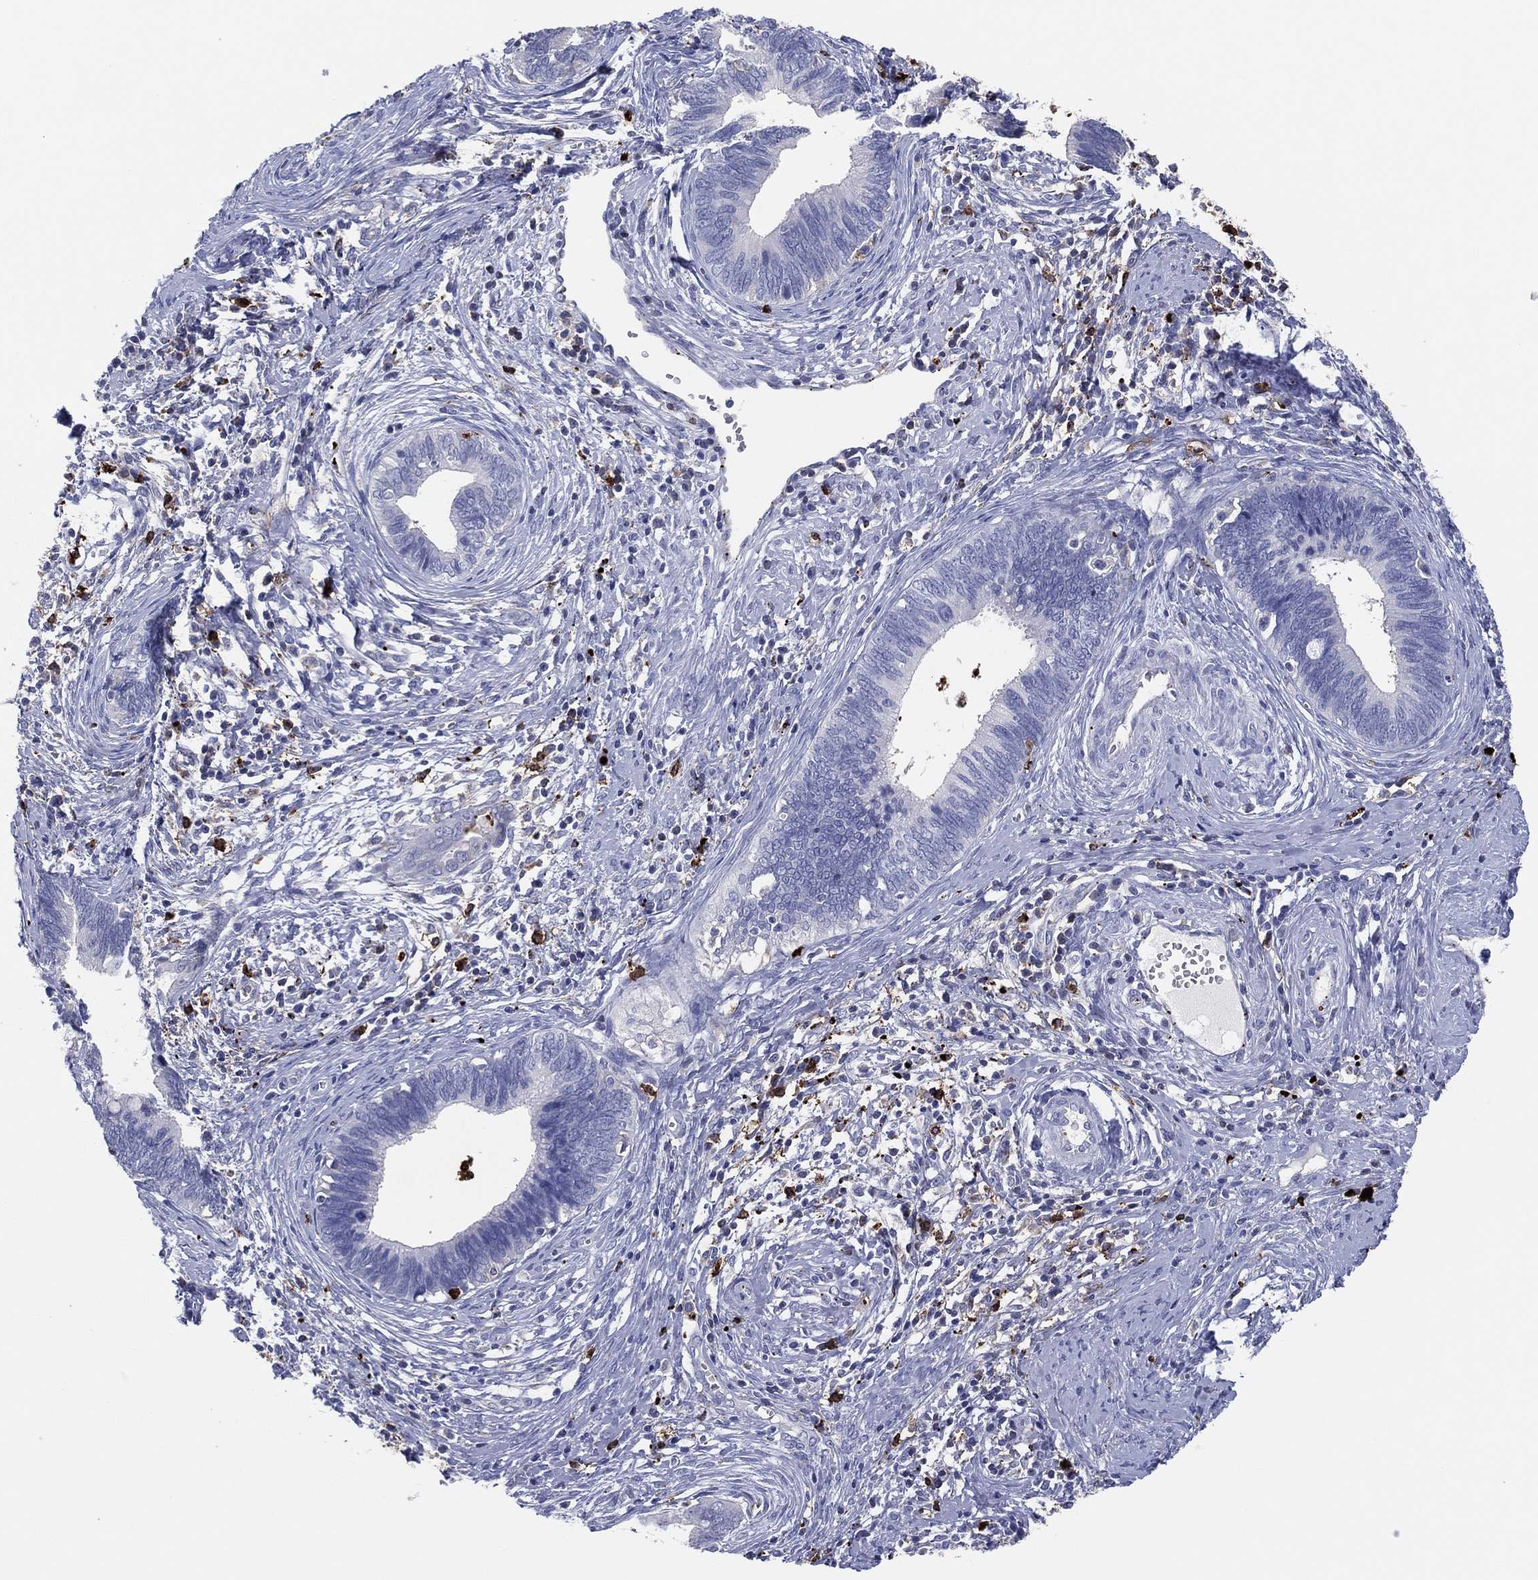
{"staining": {"intensity": "negative", "quantity": "none", "location": "none"}, "tissue": "cervical cancer", "cell_type": "Tumor cells", "image_type": "cancer", "snomed": [{"axis": "morphology", "description": "Adenocarcinoma, NOS"}, {"axis": "topography", "description": "Cervix"}], "caption": "This is an immunohistochemistry (IHC) image of cervical cancer (adenocarcinoma). There is no expression in tumor cells.", "gene": "PLAC8", "patient": {"sex": "female", "age": 42}}